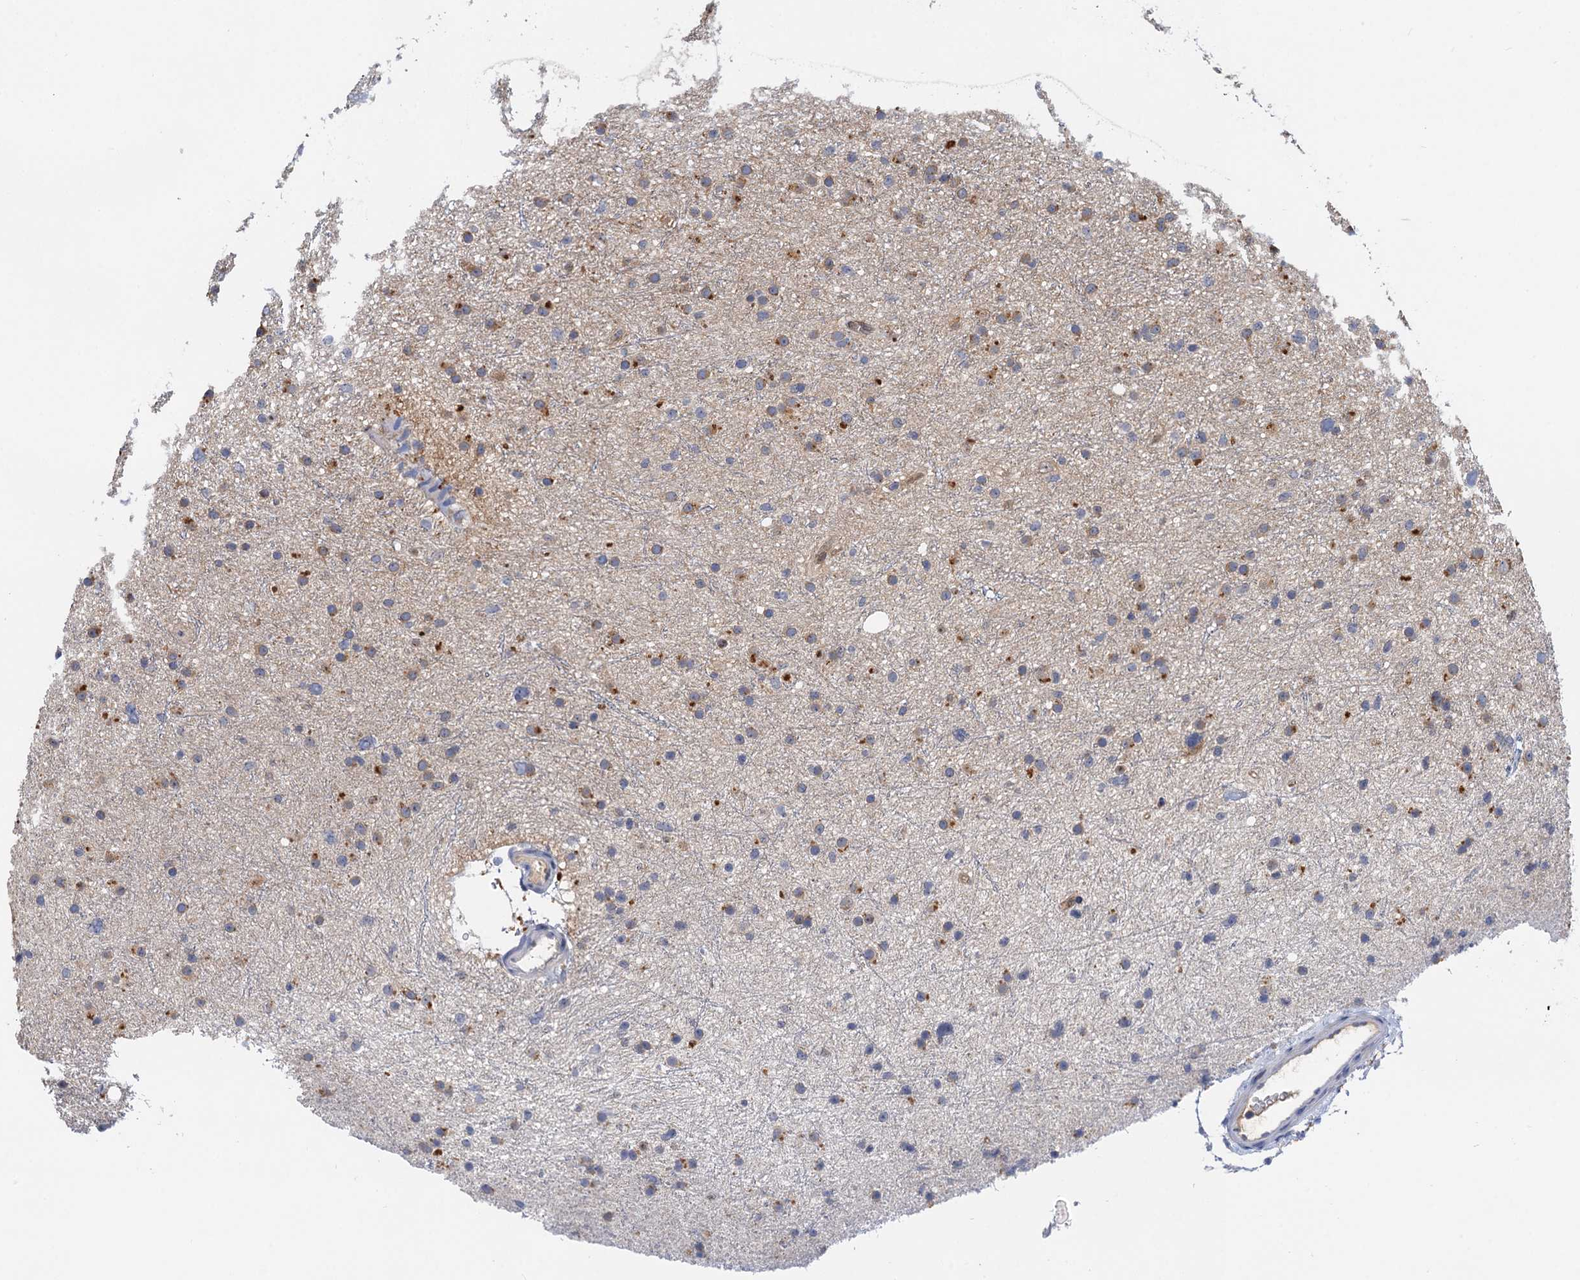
{"staining": {"intensity": "moderate", "quantity": "25%-75%", "location": "cytoplasmic/membranous"}, "tissue": "glioma", "cell_type": "Tumor cells", "image_type": "cancer", "snomed": [{"axis": "morphology", "description": "Glioma, malignant, Low grade"}, {"axis": "topography", "description": "Cerebral cortex"}], "caption": "IHC histopathology image of glioma stained for a protein (brown), which shows medium levels of moderate cytoplasmic/membranous staining in about 25%-75% of tumor cells.", "gene": "TMEM39B", "patient": {"sex": "female", "age": 39}}